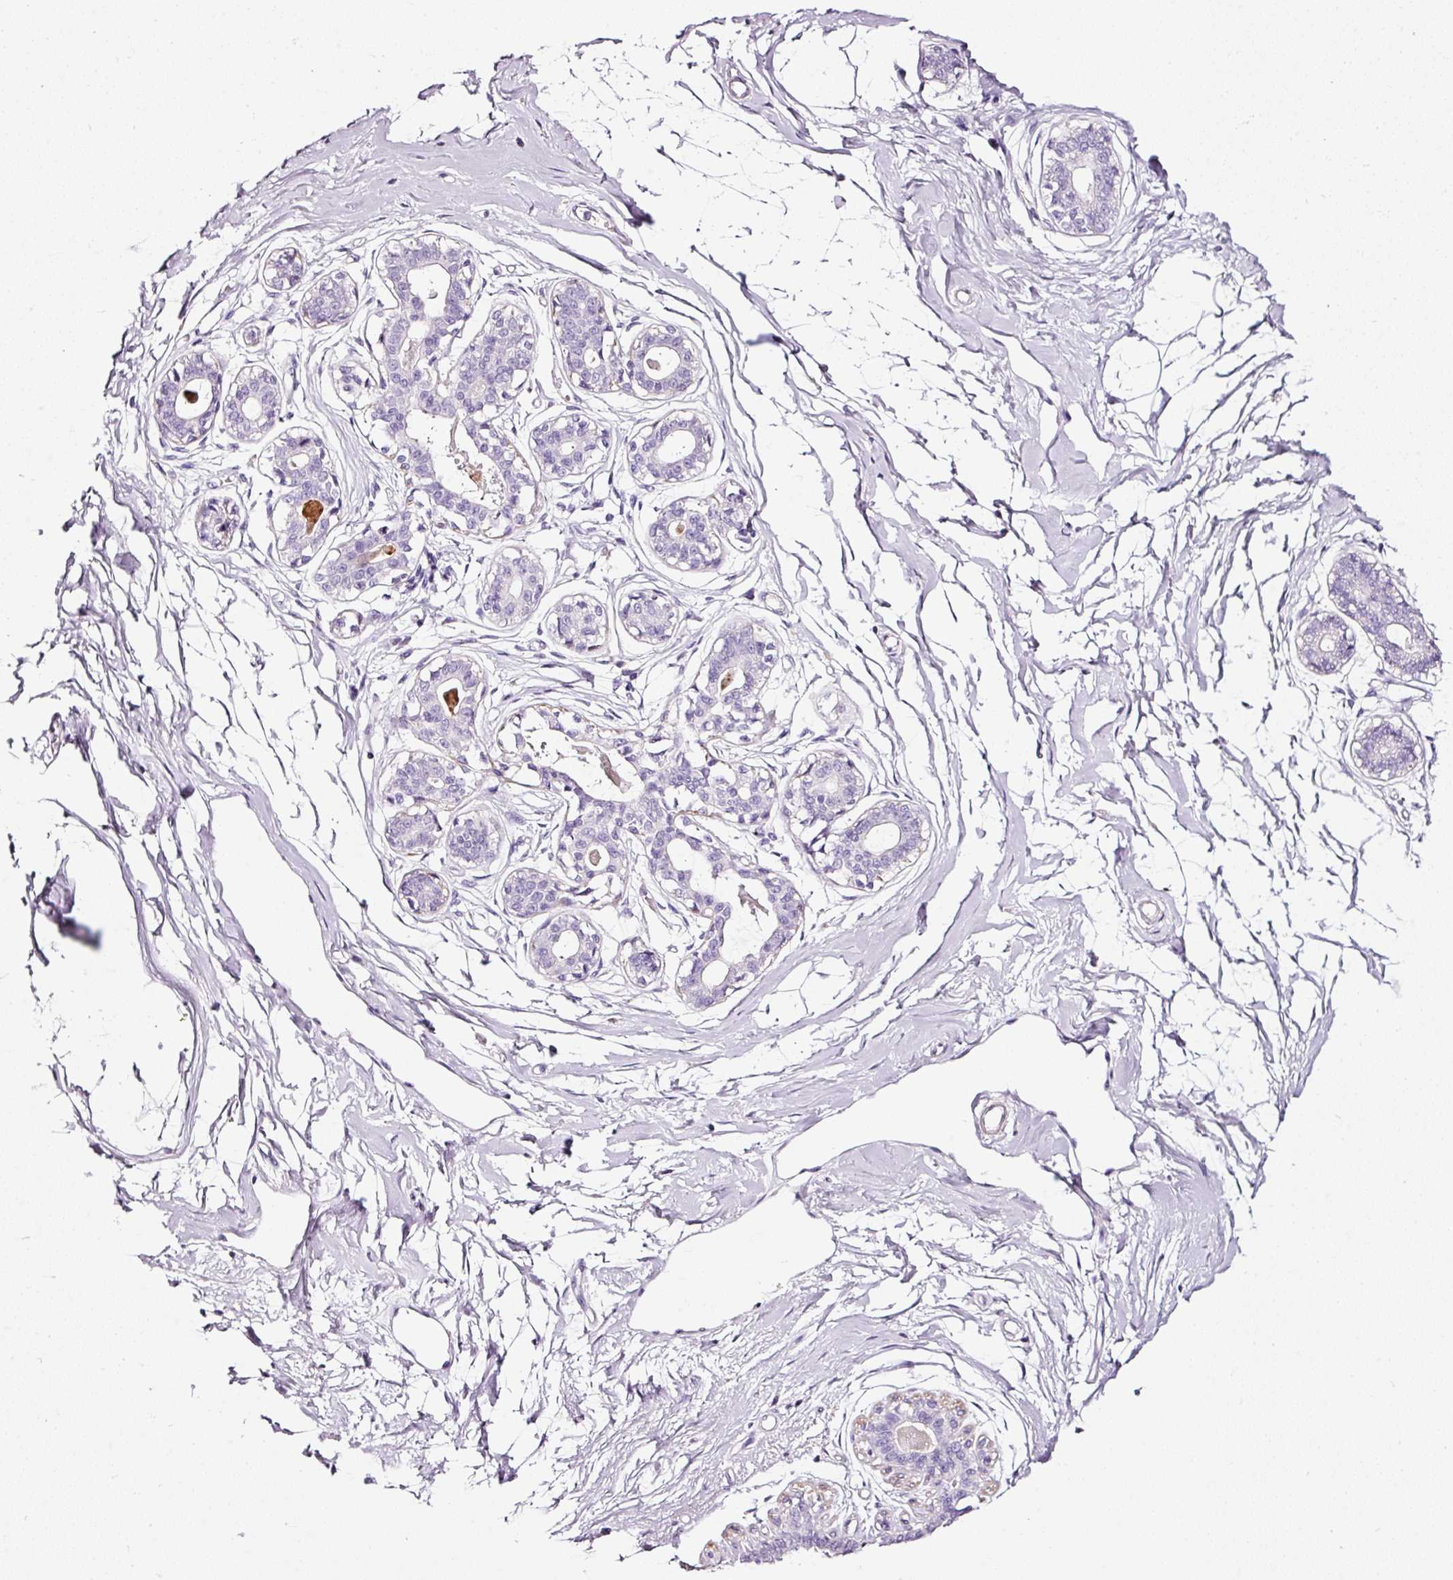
{"staining": {"intensity": "negative", "quantity": "none", "location": "none"}, "tissue": "breast", "cell_type": "Adipocytes", "image_type": "normal", "snomed": [{"axis": "morphology", "description": "Normal tissue, NOS"}, {"axis": "topography", "description": "Breast"}], "caption": "Breast stained for a protein using immunohistochemistry (IHC) reveals no staining adipocytes.", "gene": "CYB561A3", "patient": {"sex": "female", "age": 45}}